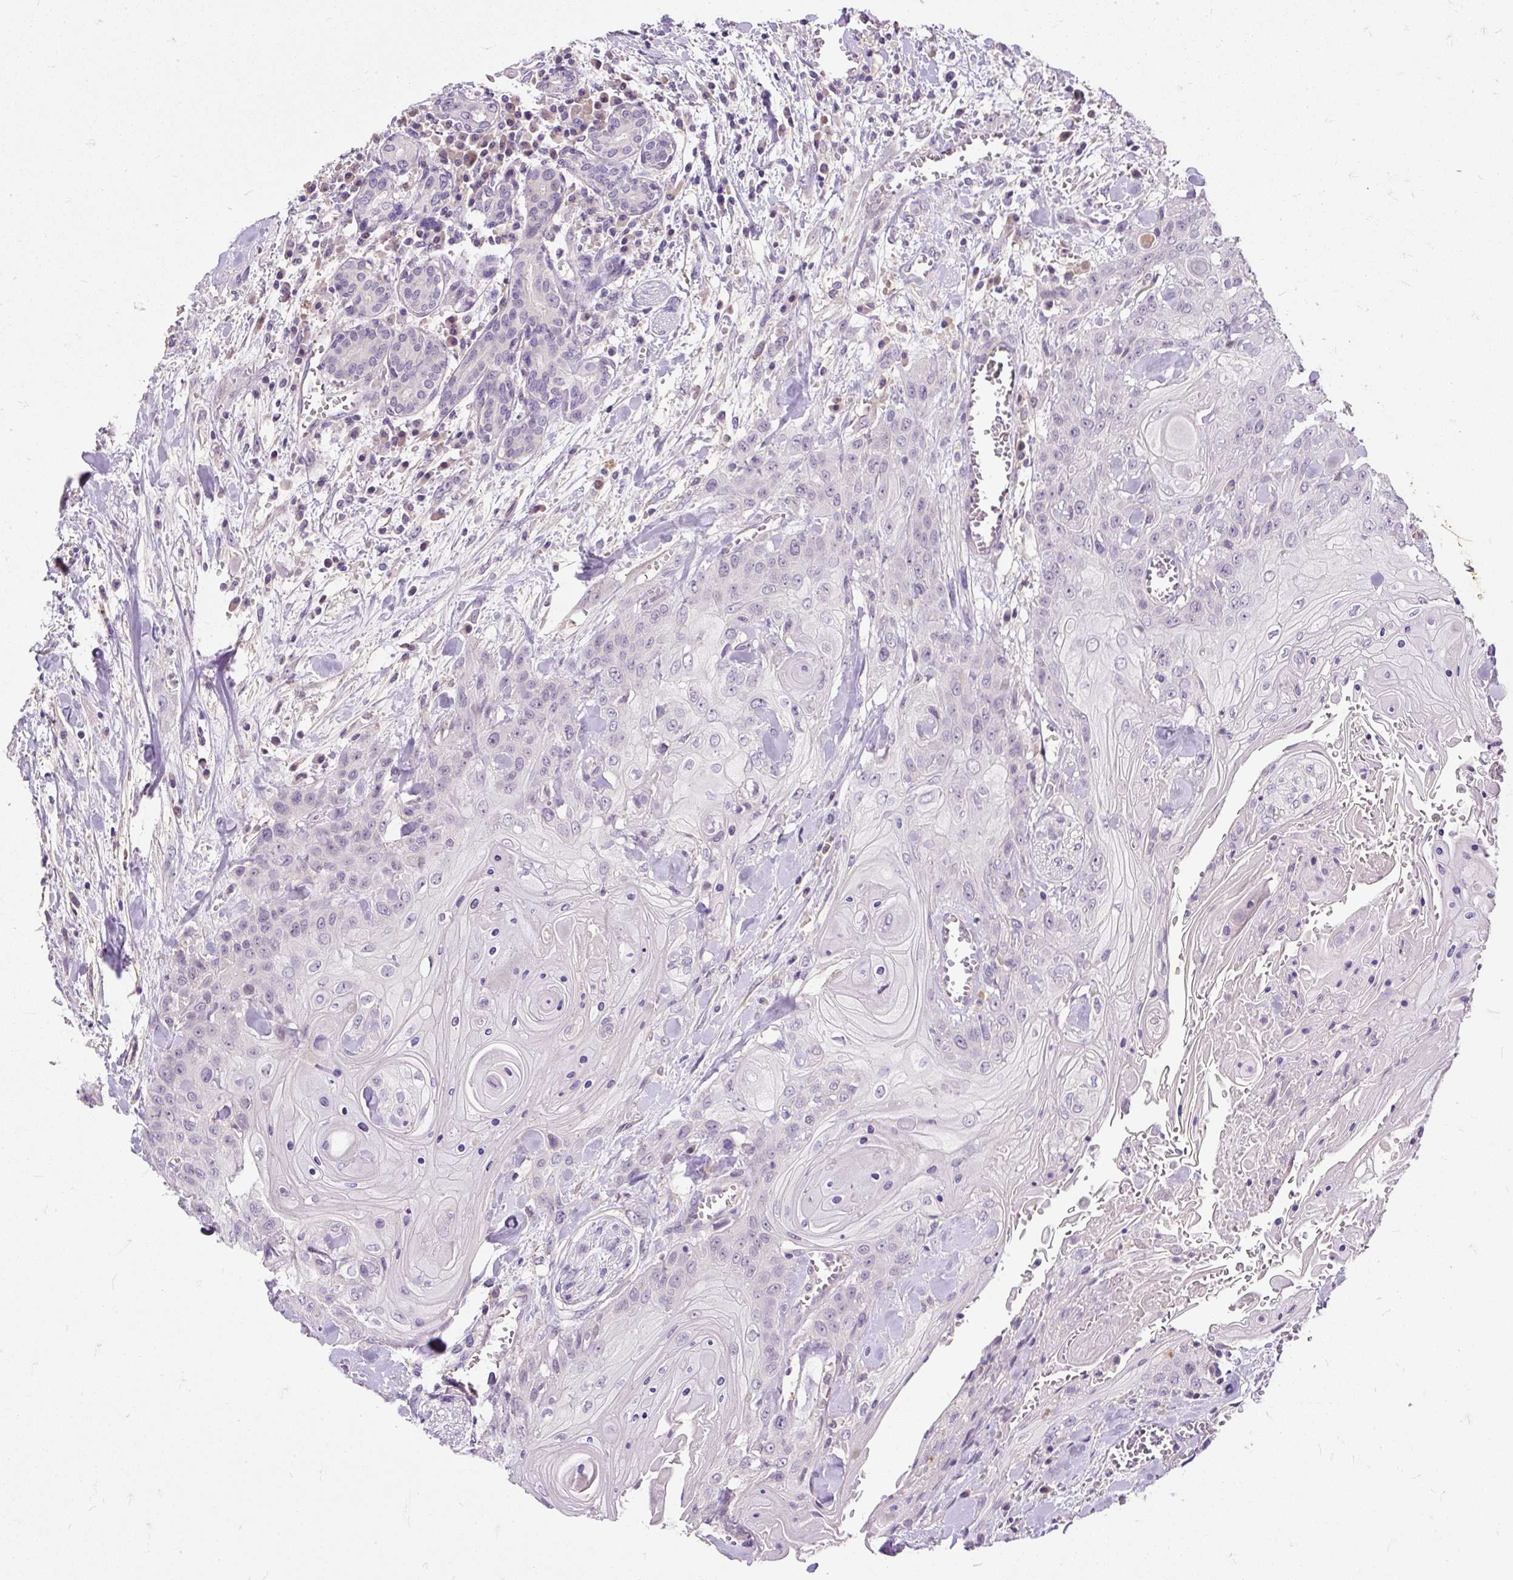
{"staining": {"intensity": "negative", "quantity": "none", "location": "none"}, "tissue": "head and neck cancer", "cell_type": "Tumor cells", "image_type": "cancer", "snomed": [{"axis": "morphology", "description": "Squamous cell carcinoma, NOS"}, {"axis": "topography", "description": "Head-Neck"}], "caption": "Tumor cells show no significant positivity in squamous cell carcinoma (head and neck).", "gene": "KRTAP20-3", "patient": {"sex": "female", "age": 43}}